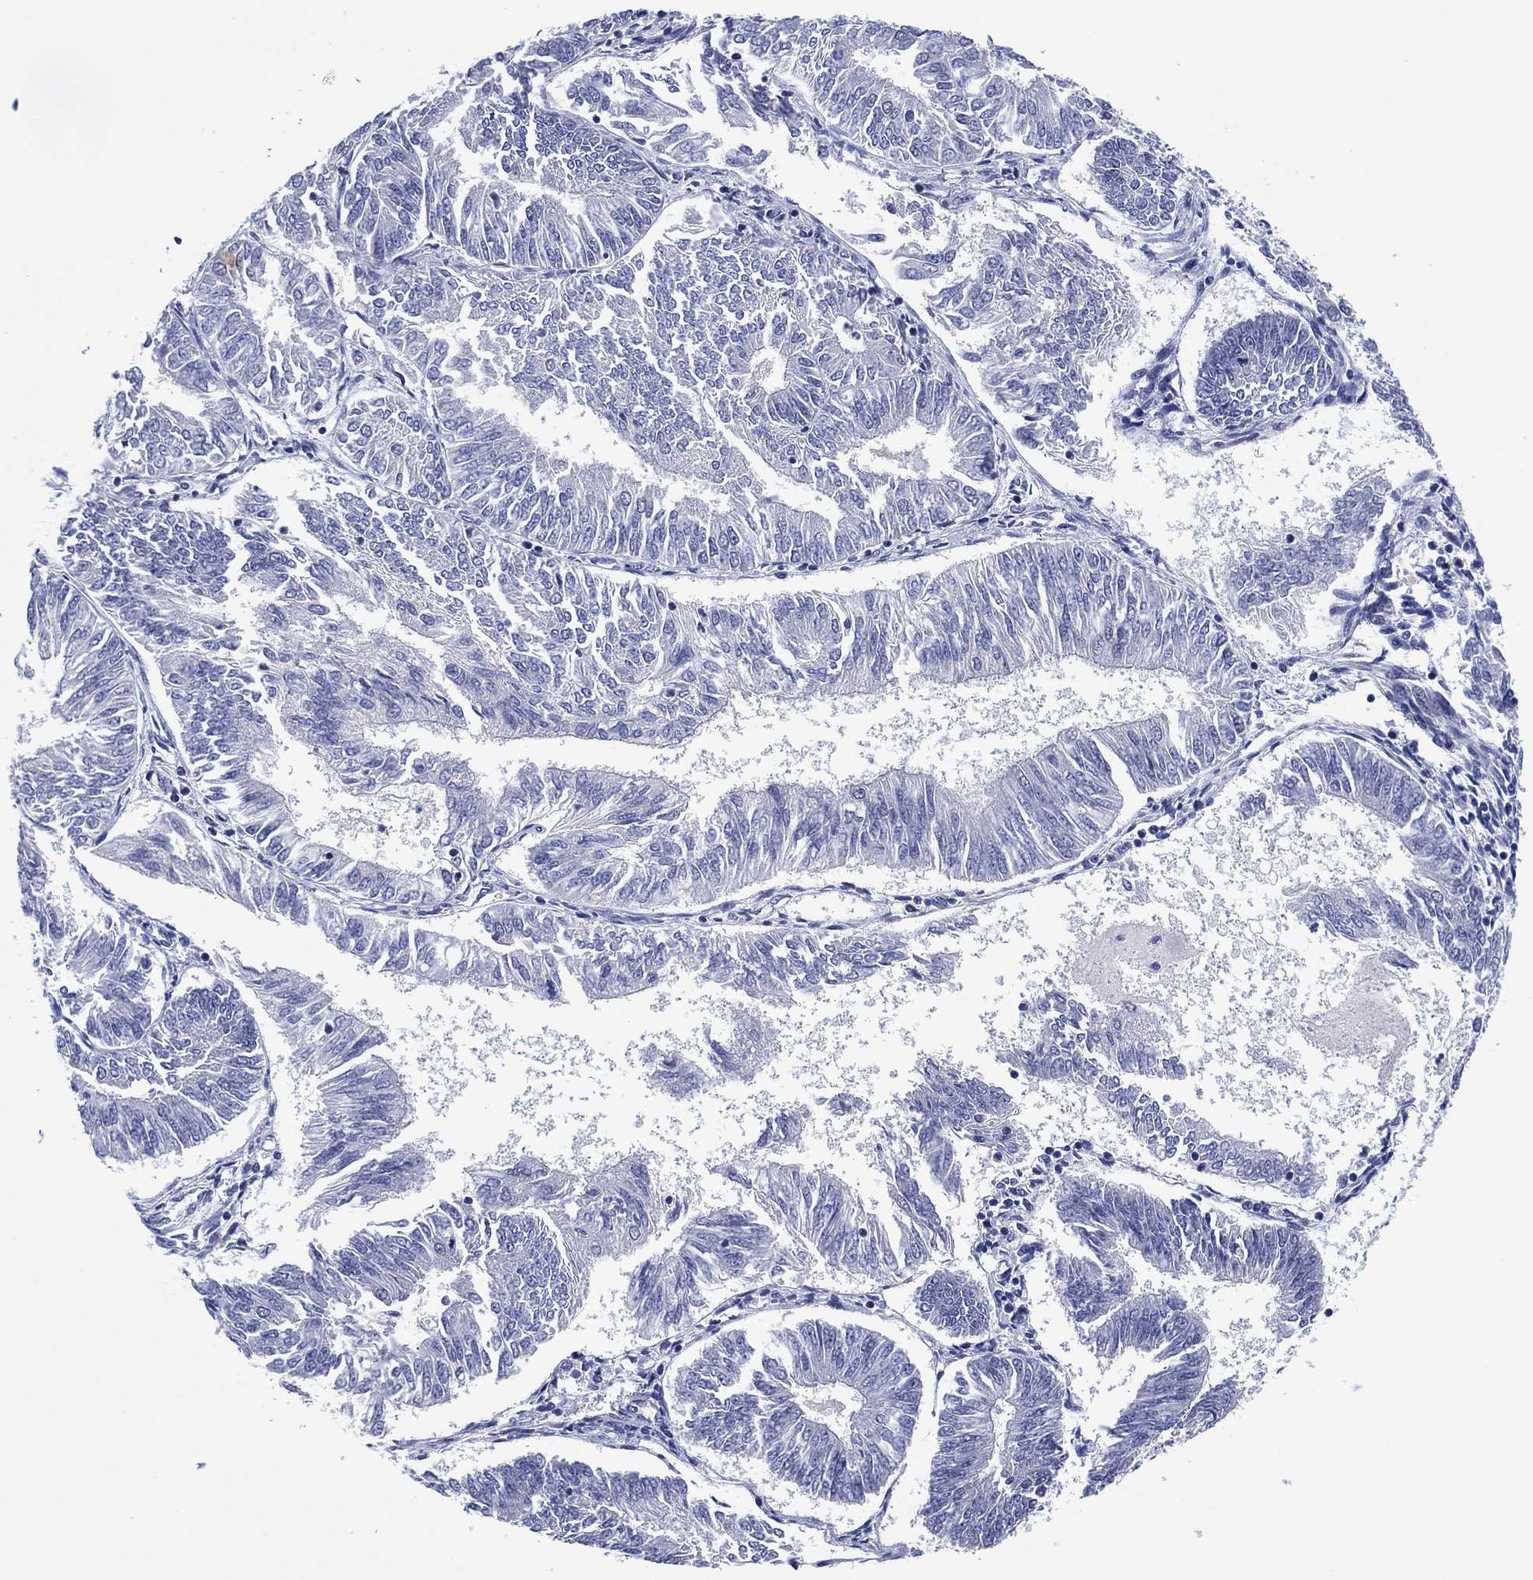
{"staining": {"intensity": "negative", "quantity": "none", "location": "none"}, "tissue": "endometrial cancer", "cell_type": "Tumor cells", "image_type": "cancer", "snomed": [{"axis": "morphology", "description": "Adenocarcinoma, NOS"}, {"axis": "topography", "description": "Endometrium"}], "caption": "The histopathology image shows no significant positivity in tumor cells of endometrial adenocarcinoma. The staining was performed using DAB (3,3'-diaminobenzidine) to visualize the protein expression in brown, while the nuclei were stained in blue with hematoxylin (Magnification: 20x).", "gene": "CLIP3", "patient": {"sex": "female", "age": 58}}